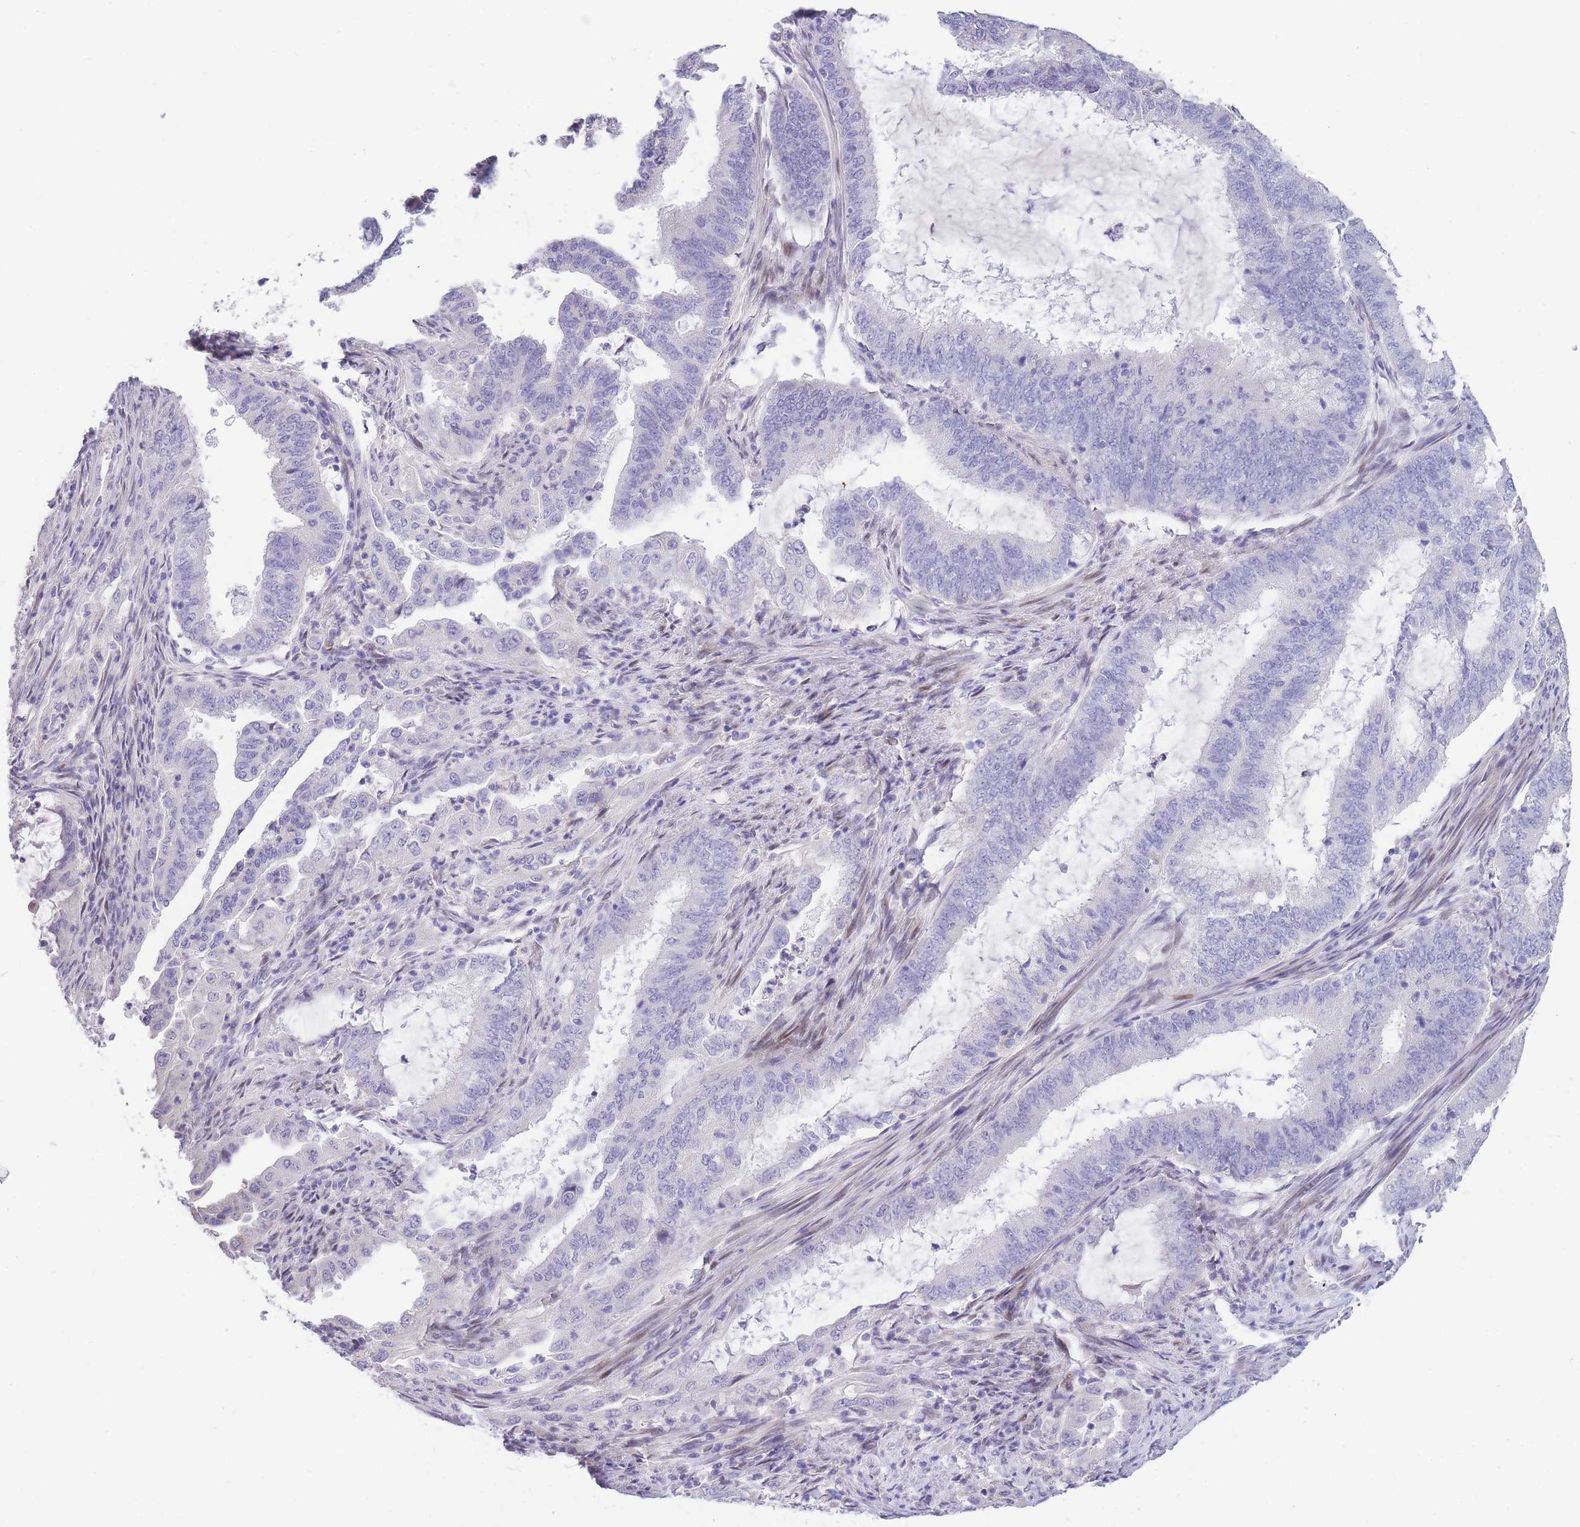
{"staining": {"intensity": "negative", "quantity": "none", "location": "none"}, "tissue": "endometrial cancer", "cell_type": "Tumor cells", "image_type": "cancer", "snomed": [{"axis": "morphology", "description": "Adenocarcinoma, NOS"}, {"axis": "topography", "description": "Endometrium"}], "caption": "Endometrial cancer was stained to show a protein in brown. There is no significant expression in tumor cells.", "gene": "SHCBP1", "patient": {"sex": "female", "age": 51}}